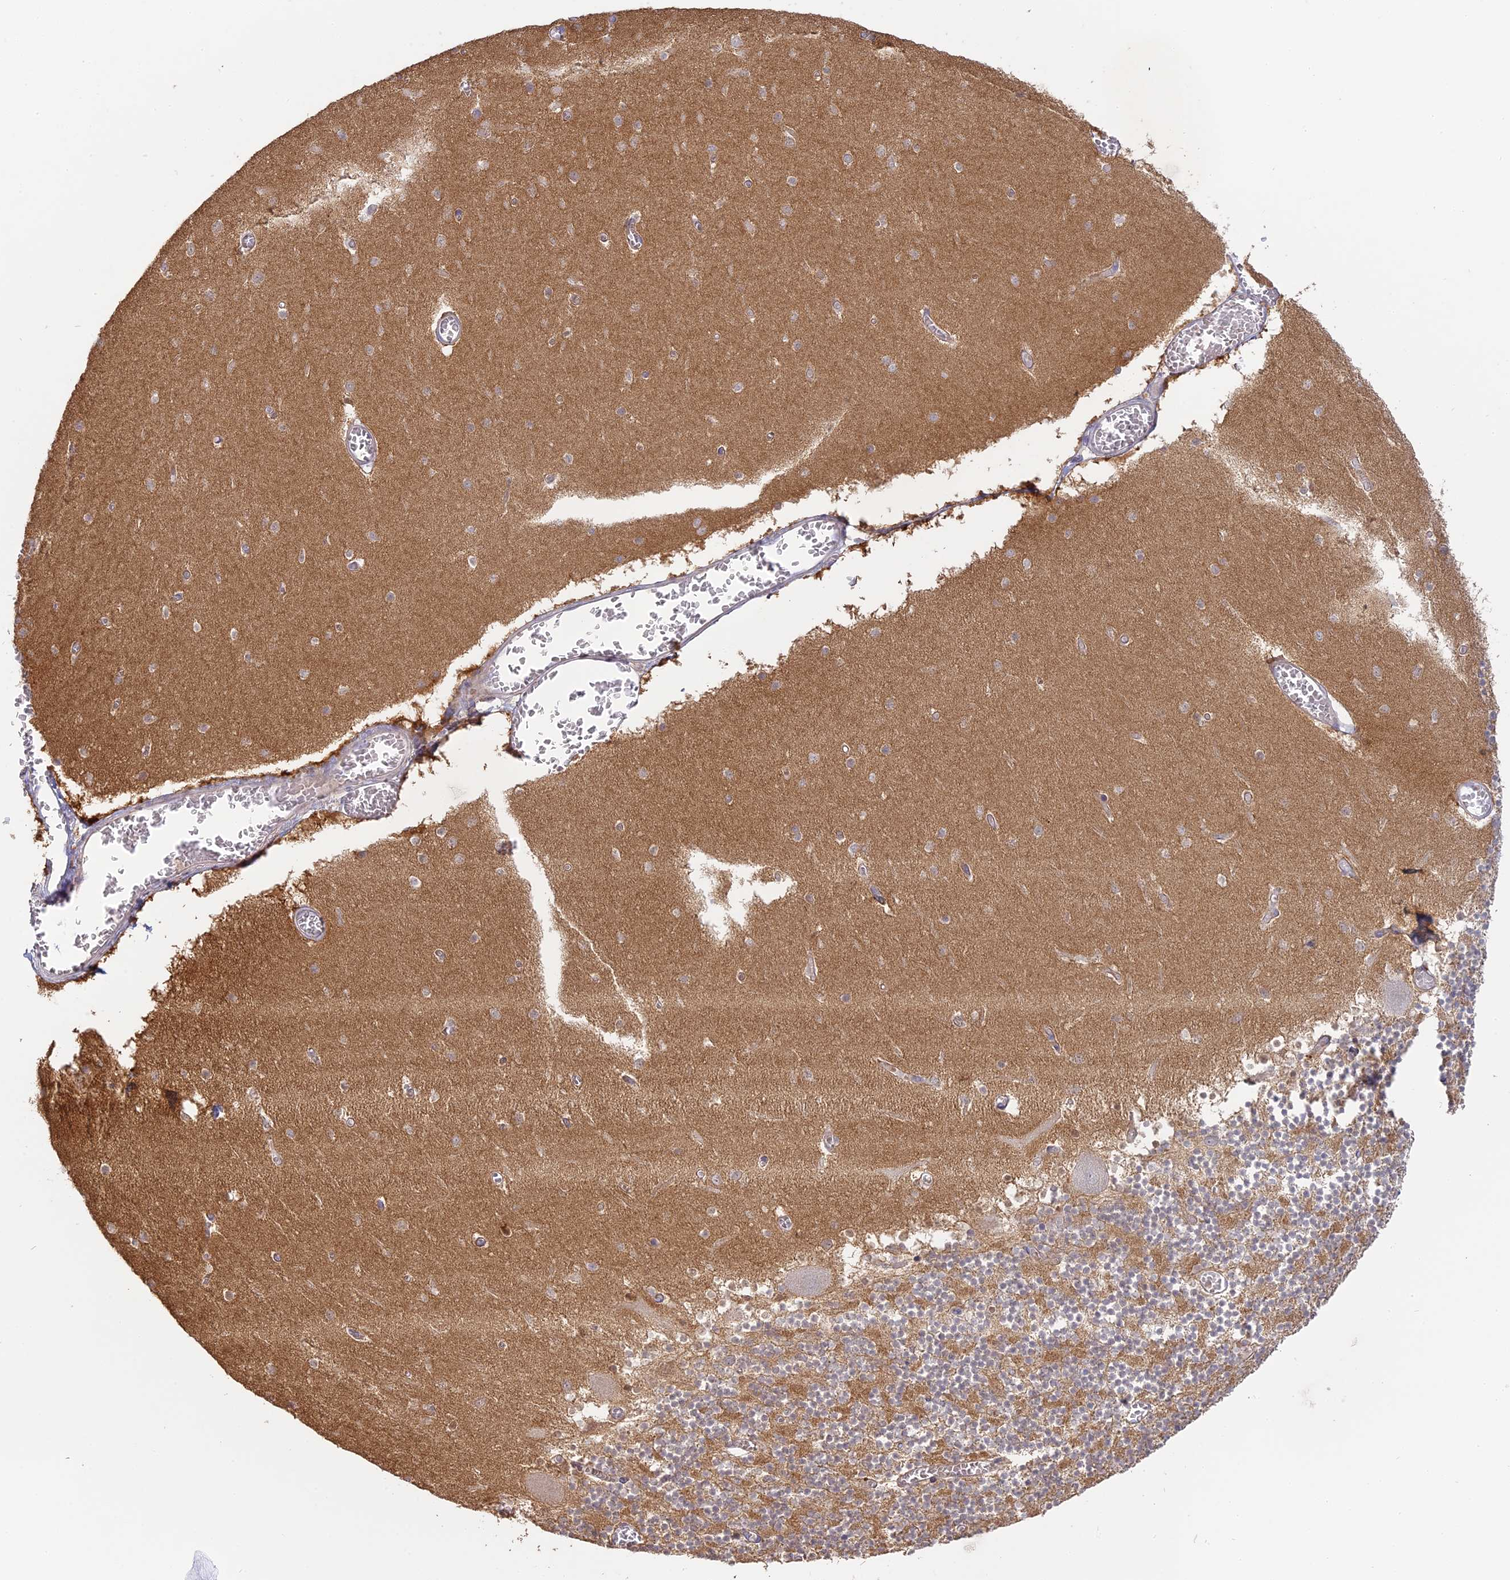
{"staining": {"intensity": "moderate", "quantity": "<25%", "location": "cytoplasmic/membranous"}, "tissue": "cerebellum", "cell_type": "Cells in granular layer", "image_type": "normal", "snomed": [{"axis": "morphology", "description": "Normal tissue, NOS"}, {"axis": "topography", "description": "Cerebellum"}], "caption": "Brown immunohistochemical staining in unremarkable human cerebellum demonstrates moderate cytoplasmic/membranous staining in approximately <25% of cells in granular layer.", "gene": "SFT2D2", "patient": {"sex": "female", "age": 28}}